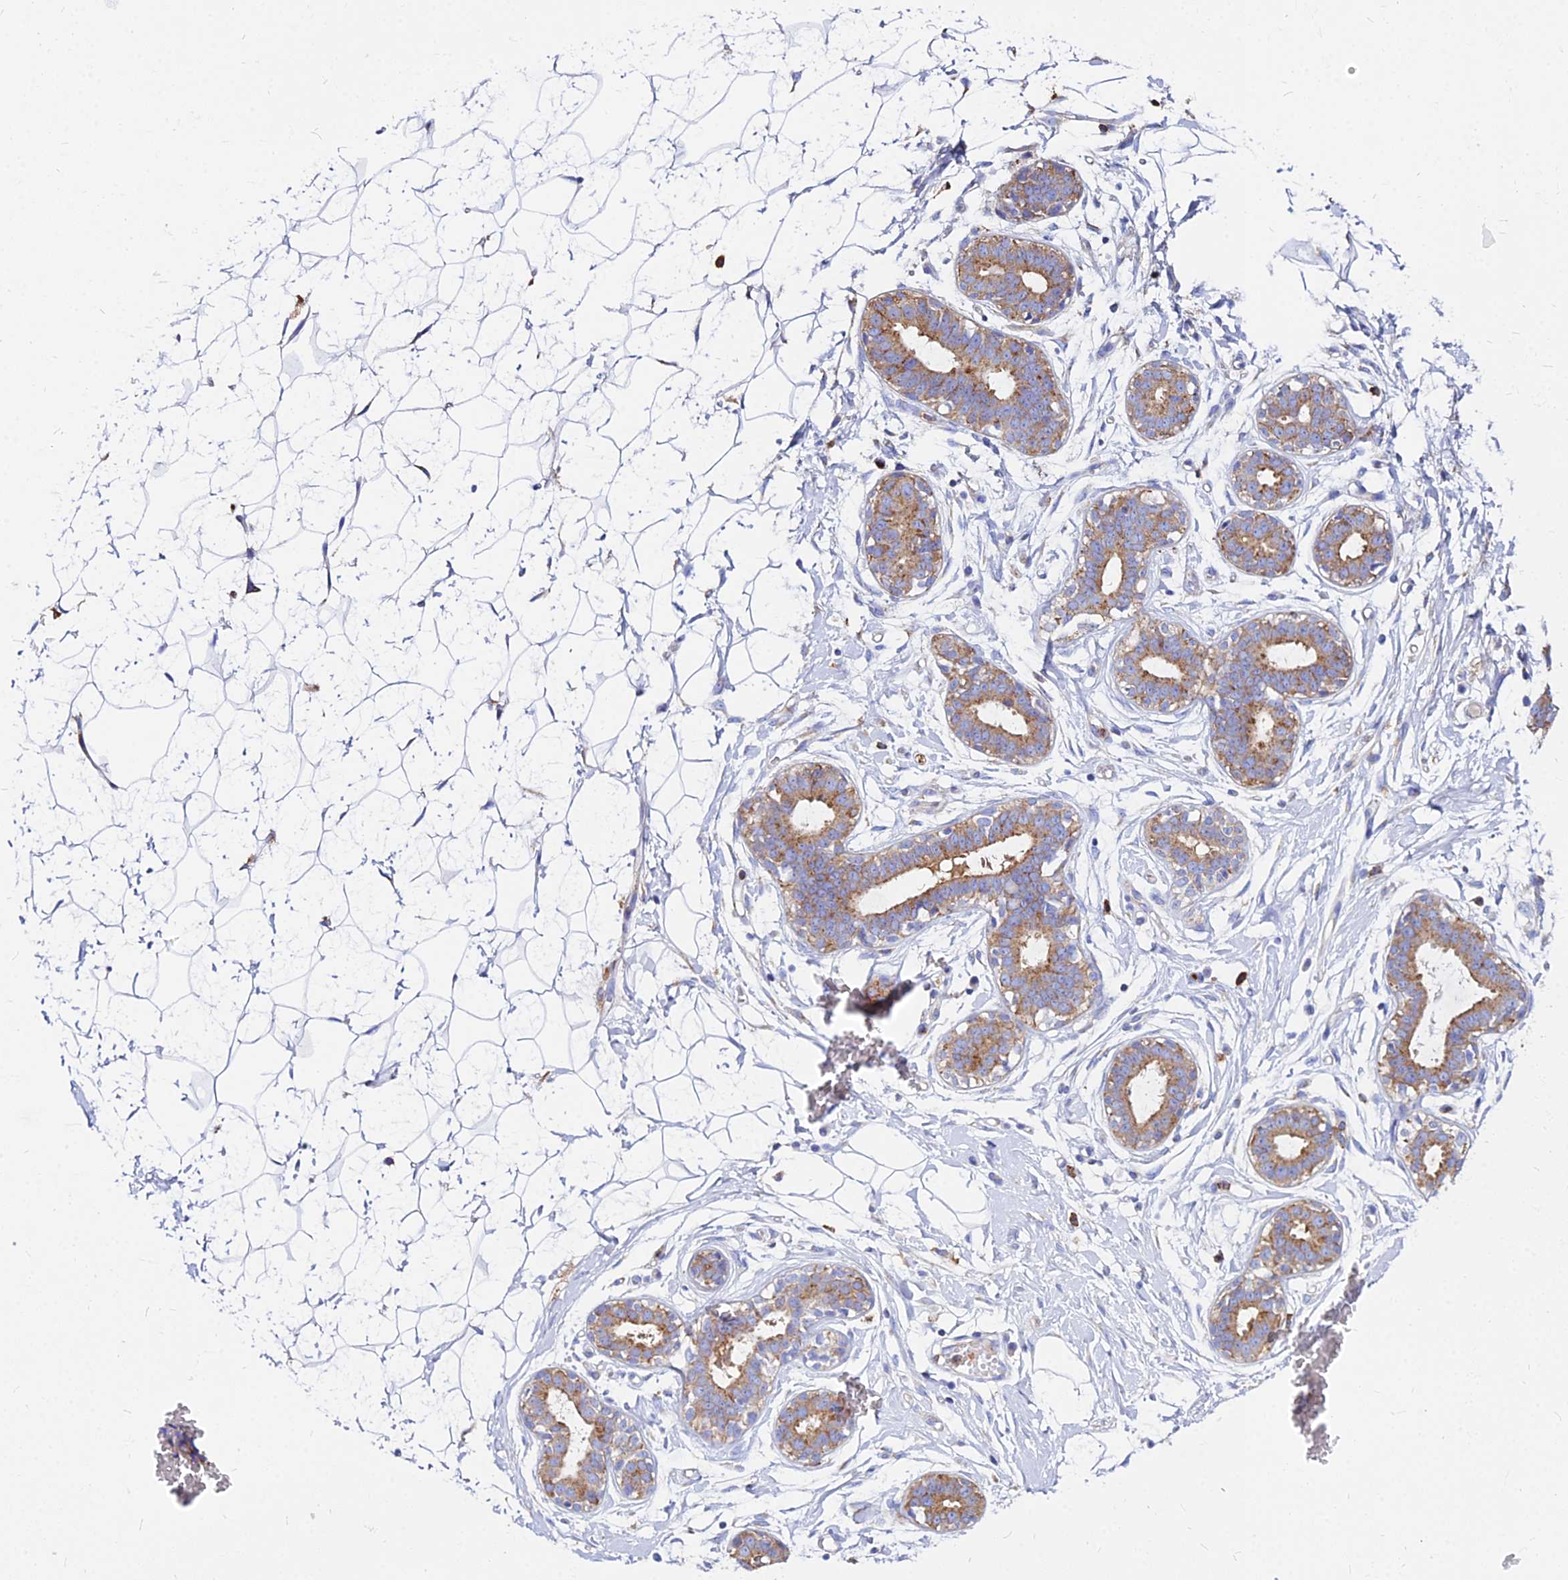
{"staining": {"intensity": "weak", "quantity": ">75%", "location": "cytoplasmic/membranous"}, "tissue": "breast", "cell_type": "Adipocytes", "image_type": "normal", "snomed": [{"axis": "morphology", "description": "Normal tissue, NOS"}, {"axis": "morphology", "description": "Adenoma, NOS"}, {"axis": "topography", "description": "Breast"}], "caption": "IHC (DAB) staining of benign human breast demonstrates weak cytoplasmic/membranous protein positivity in approximately >75% of adipocytes.", "gene": "AGTRAP", "patient": {"sex": "female", "age": 23}}